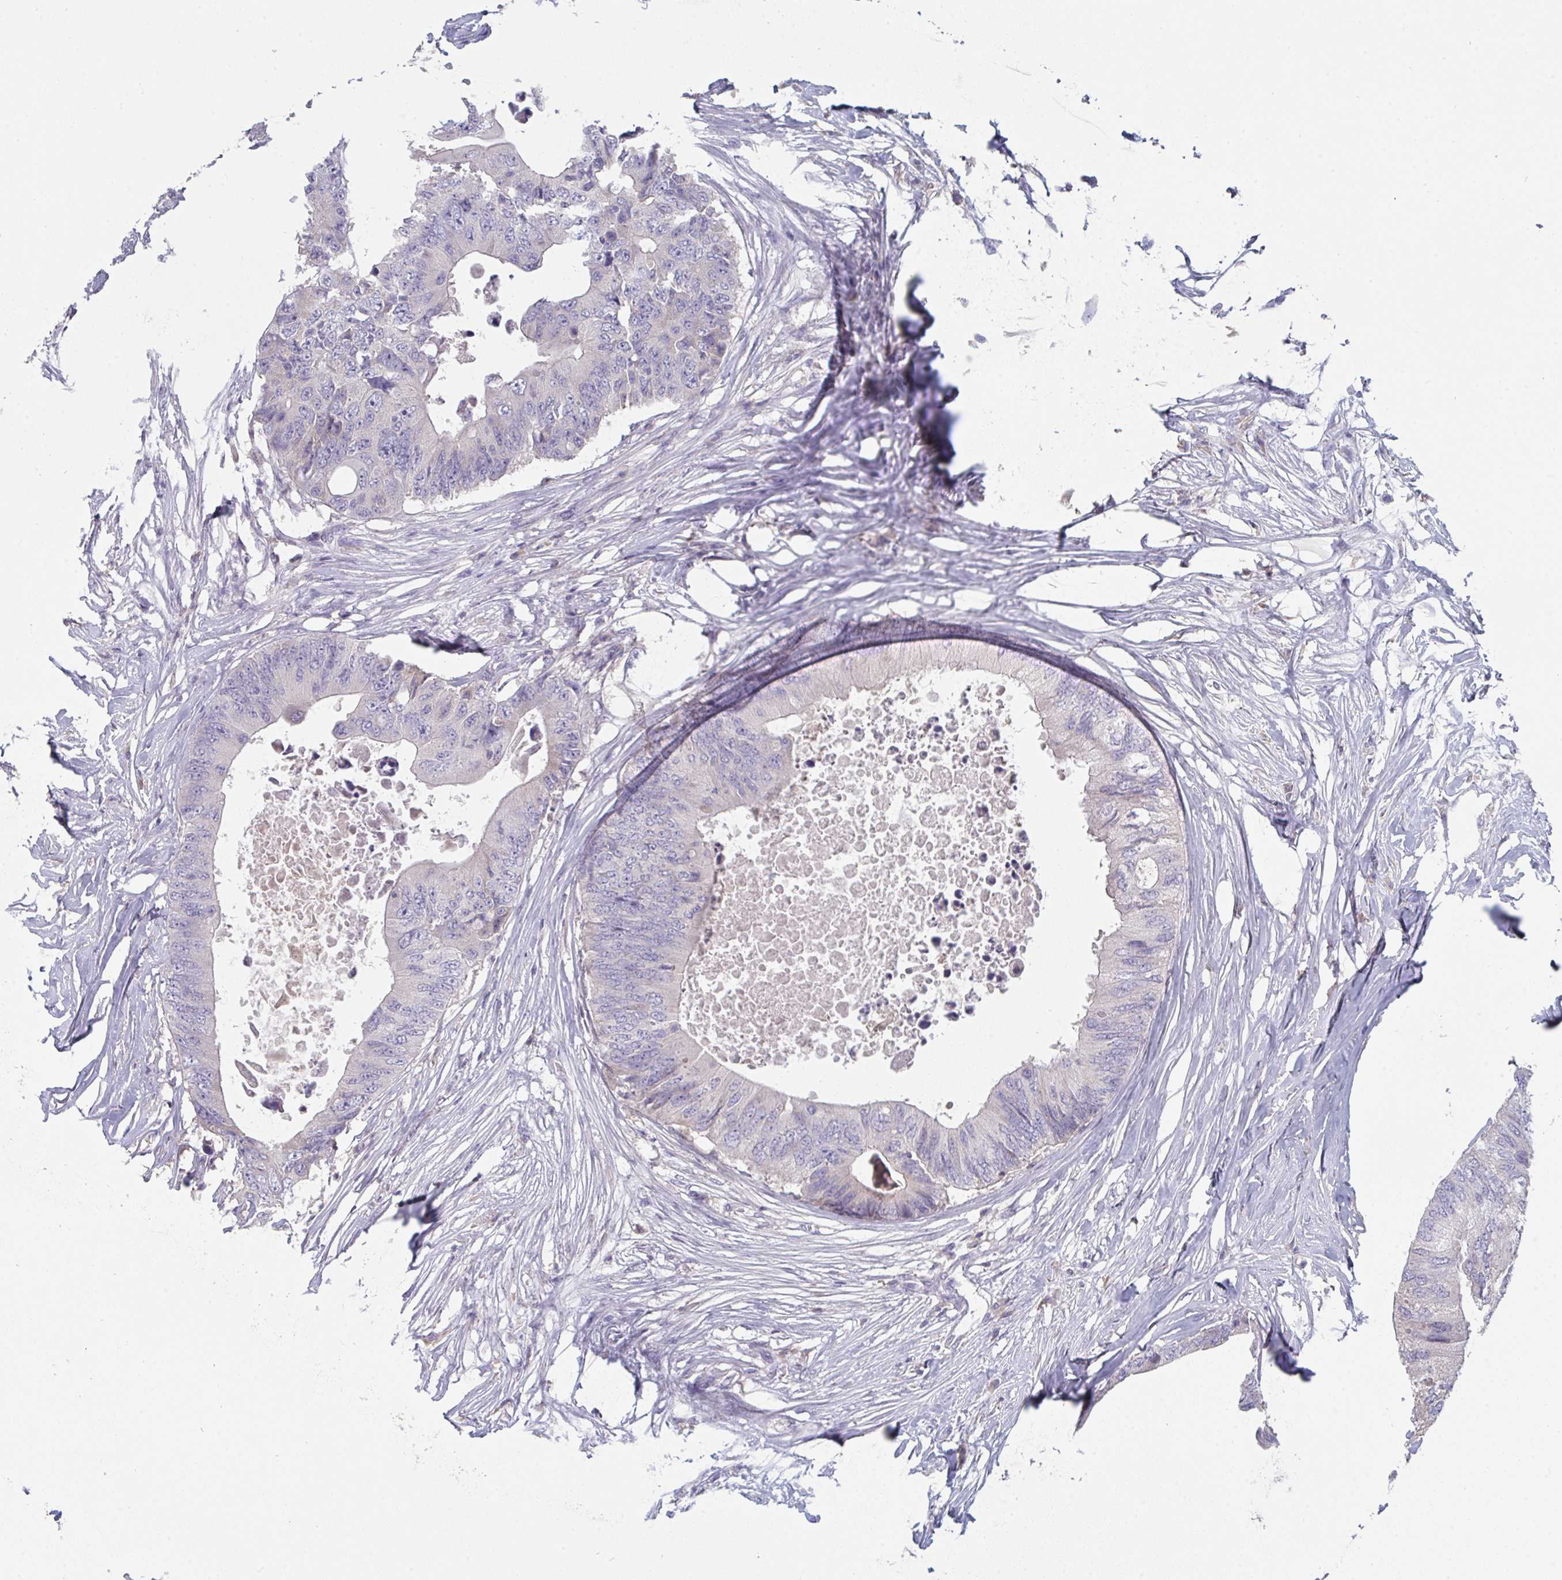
{"staining": {"intensity": "negative", "quantity": "none", "location": "none"}, "tissue": "colorectal cancer", "cell_type": "Tumor cells", "image_type": "cancer", "snomed": [{"axis": "morphology", "description": "Adenocarcinoma, NOS"}, {"axis": "topography", "description": "Colon"}], "caption": "Immunohistochemical staining of human colorectal adenocarcinoma displays no significant positivity in tumor cells.", "gene": "HGFAC", "patient": {"sex": "male", "age": 71}}